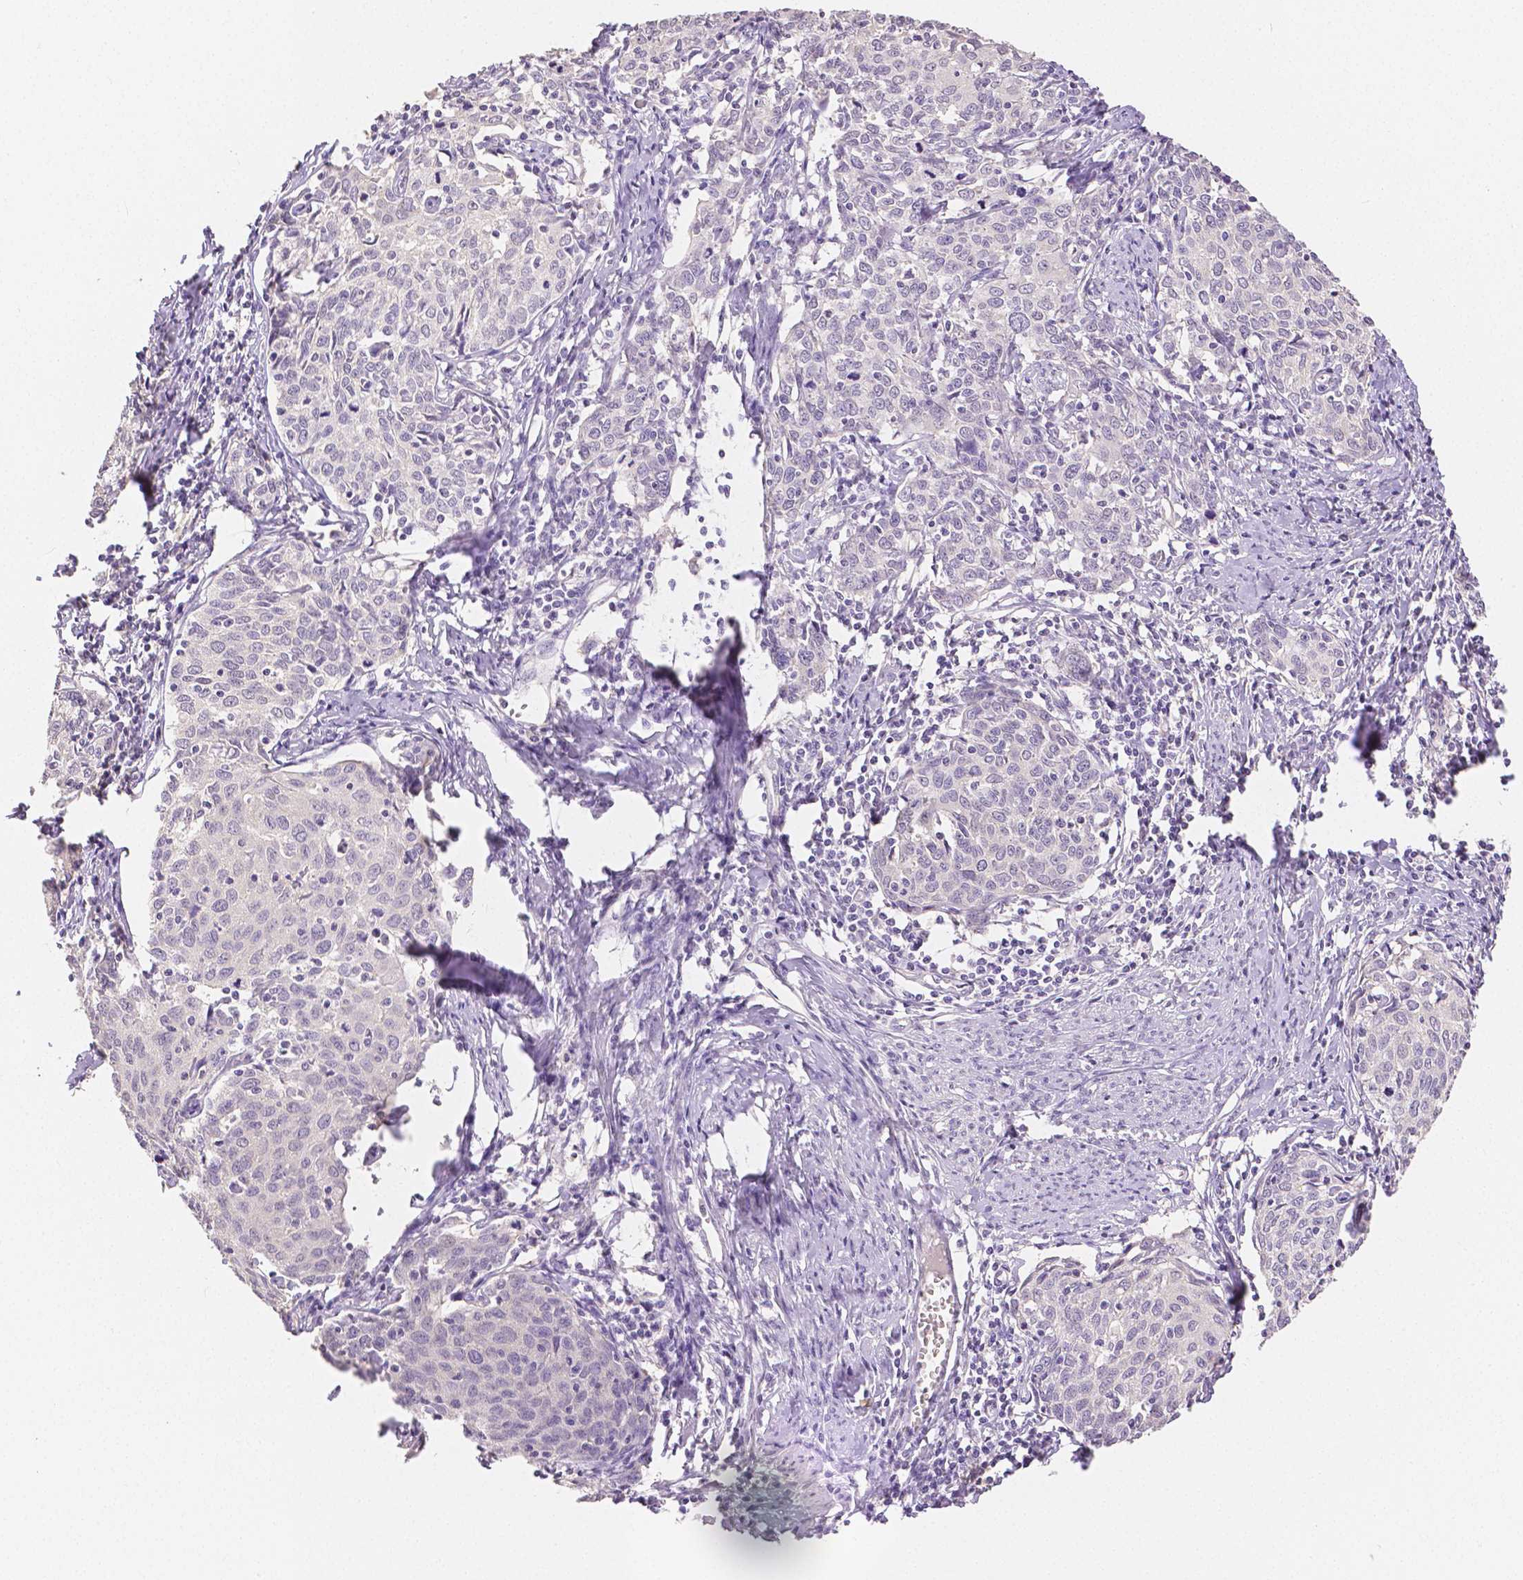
{"staining": {"intensity": "negative", "quantity": "none", "location": "none"}, "tissue": "cervical cancer", "cell_type": "Tumor cells", "image_type": "cancer", "snomed": [{"axis": "morphology", "description": "Squamous cell carcinoma, NOS"}, {"axis": "topography", "description": "Cervix"}], "caption": "There is no significant positivity in tumor cells of cervical cancer (squamous cell carcinoma).", "gene": "OCLN", "patient": {"sex": "female", "age": 62}}